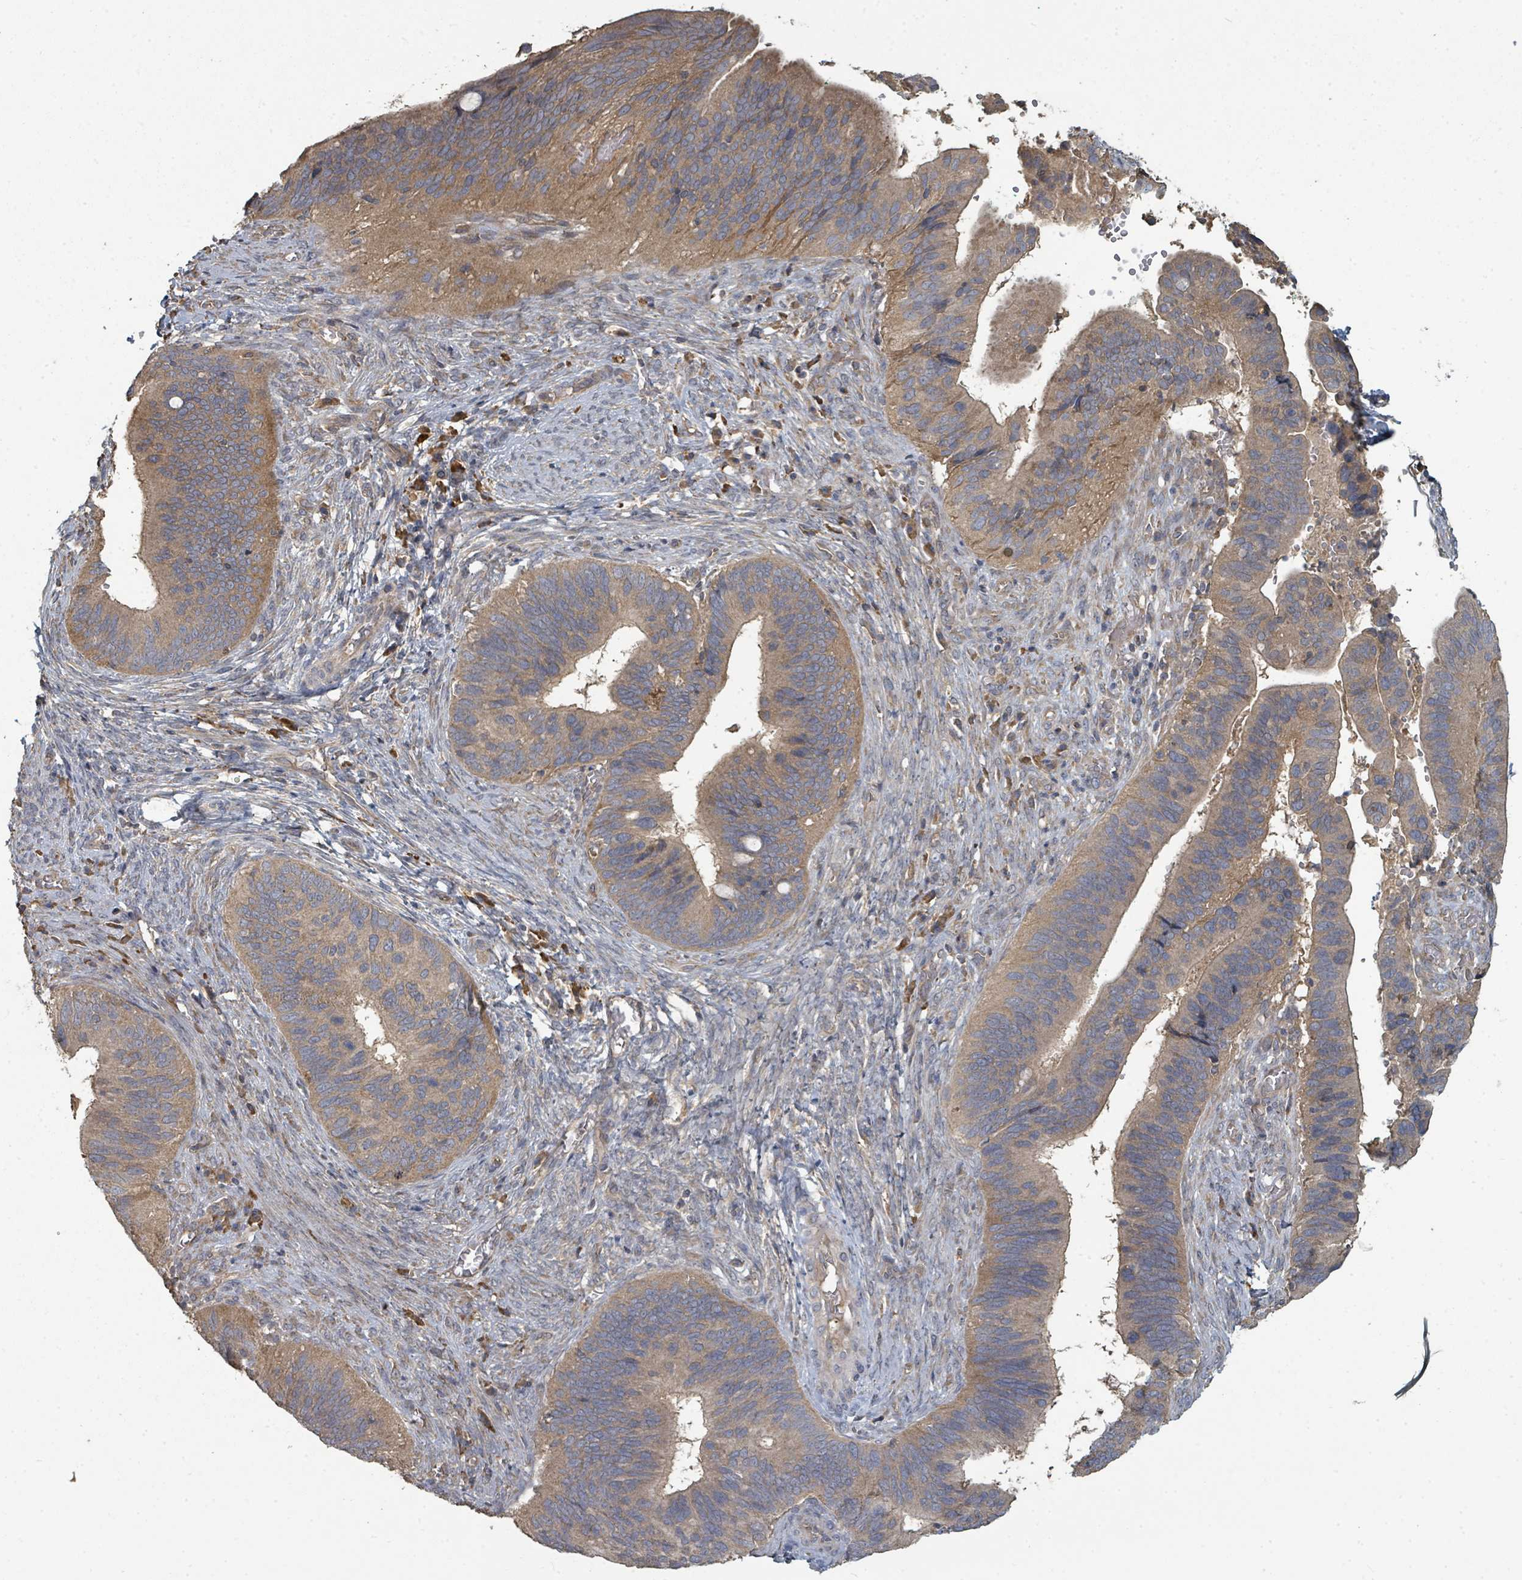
{"staining": {"intensity": "moderate", "quantity": ">75%", "location": "cytoplasmic/membranous"}, "tissue": "cervical cancer", "cell_type": "Tumor cells", "image_type": "cancer", "snomed": [{"axis": "morphology", "description": "Adenocarcinoma, NOS"}, {"axis": "topography", "description": "Cervix"}], "caption": "Immunohistochemistry (IHC) staining of adenocarcinoma (cervical), which displays medium levels of moderate cytoplasmic/membranous positivity in approximately >75% of tumor cells indicating moderate cytoplasmic/membranous protein positivity. The staining was performed using DAB (brown) for protein detection and nuclei were counterstained in hematoxylin (blue).", "gene": "WDFY1", "patient": {"sex": "female", "age": 42}}